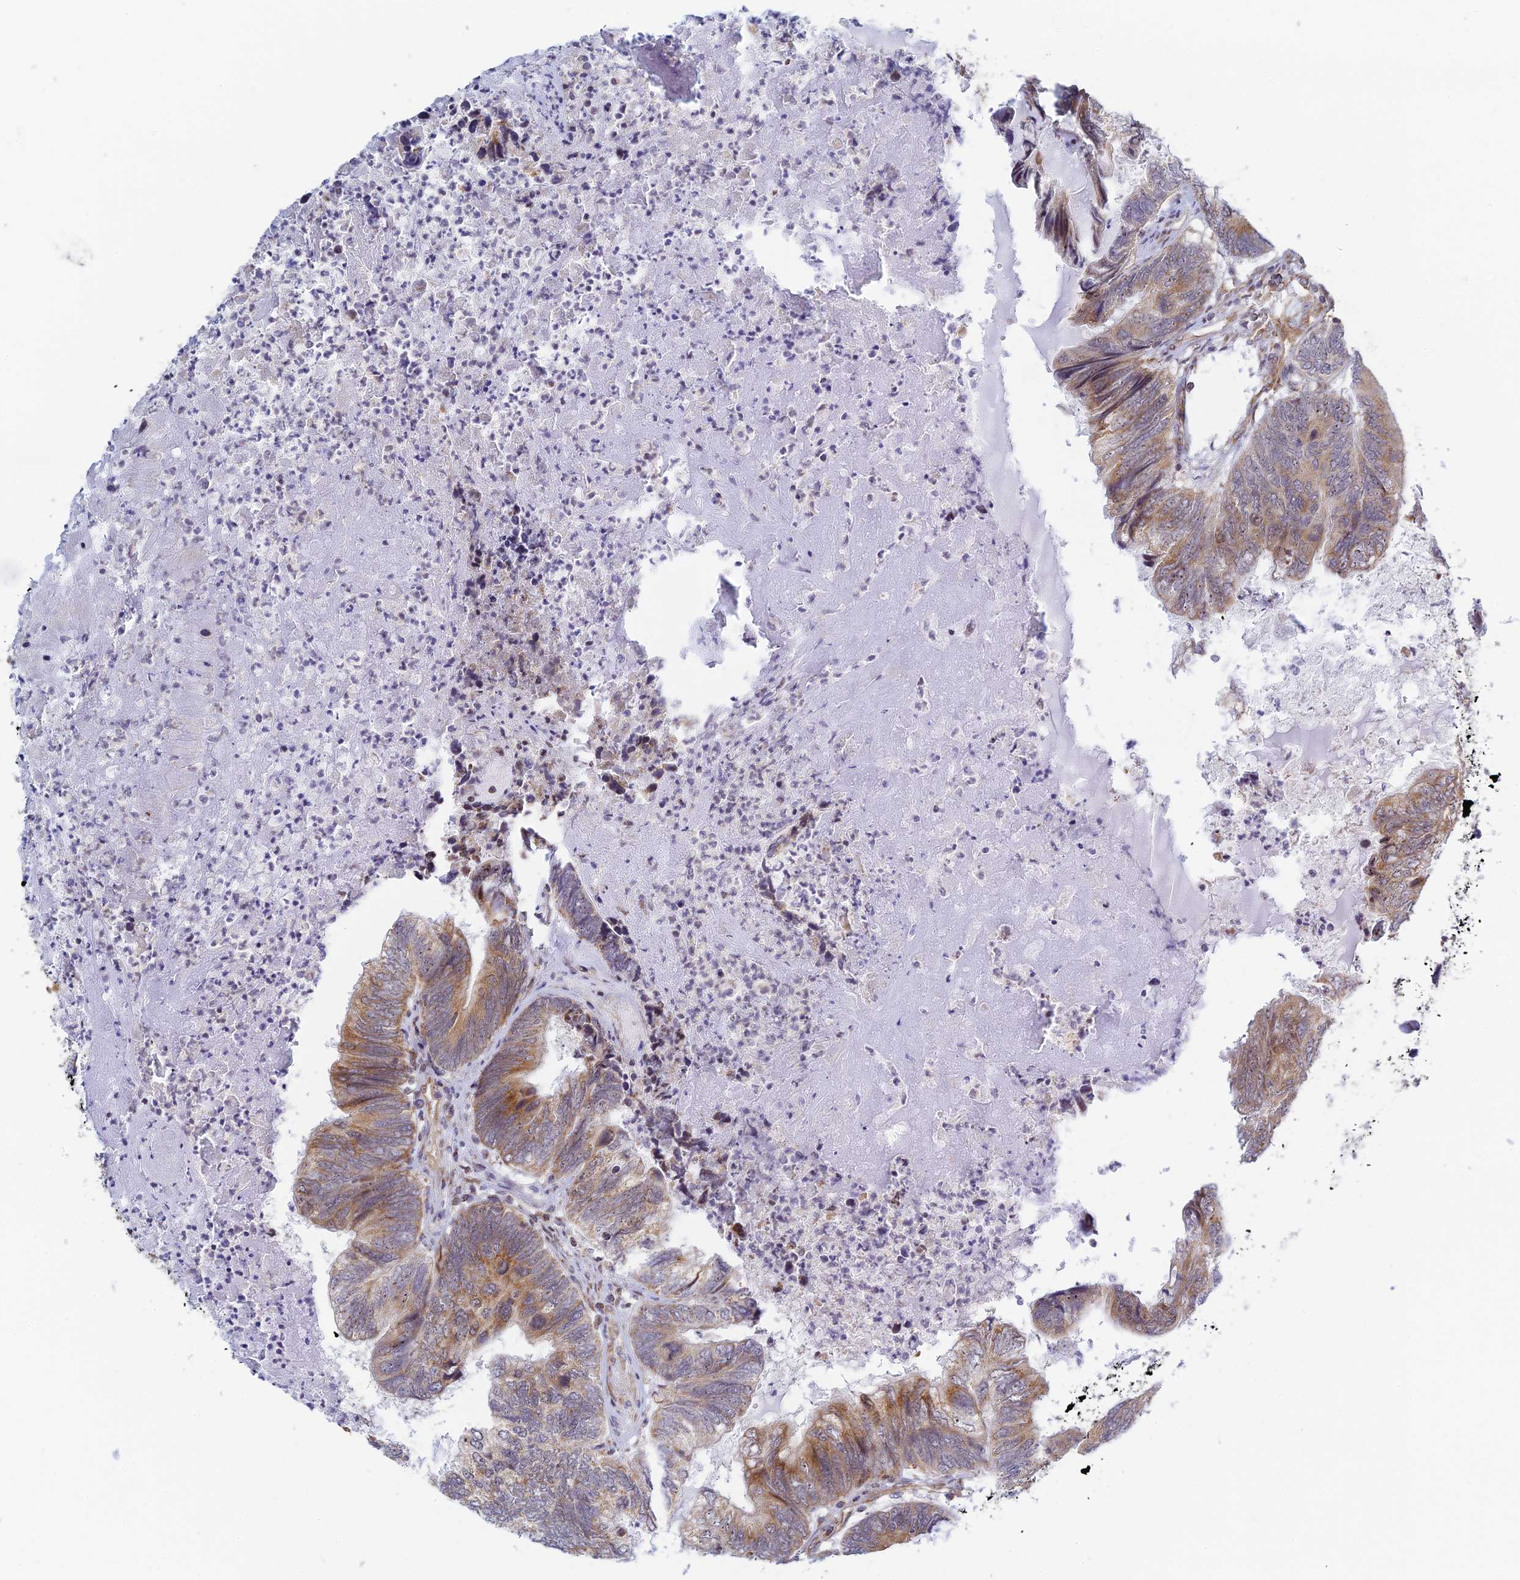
{"staining": {"intensity": "moderate", "quantity": ">75%", "location": "cytoplasmic/membranous"}, "tissue": "colorectal cancer", "cell_type": "Tumor cells", "image_type": "cancer", "snomed": [{"axis": "morphology", "description": "Adenocarcinoma, NOS"}, {"axis": "topography", "description": "Colon"}], "caption": "This is a micrograph of immunohistochemistry (IHC) staining of colorectal adenocarcinoma, which shows moderate positivity in the cytoplasmic/membranous of tumor cells.", "gene": "HOOK2", "patient": {"sex": "female", "age": 67}}